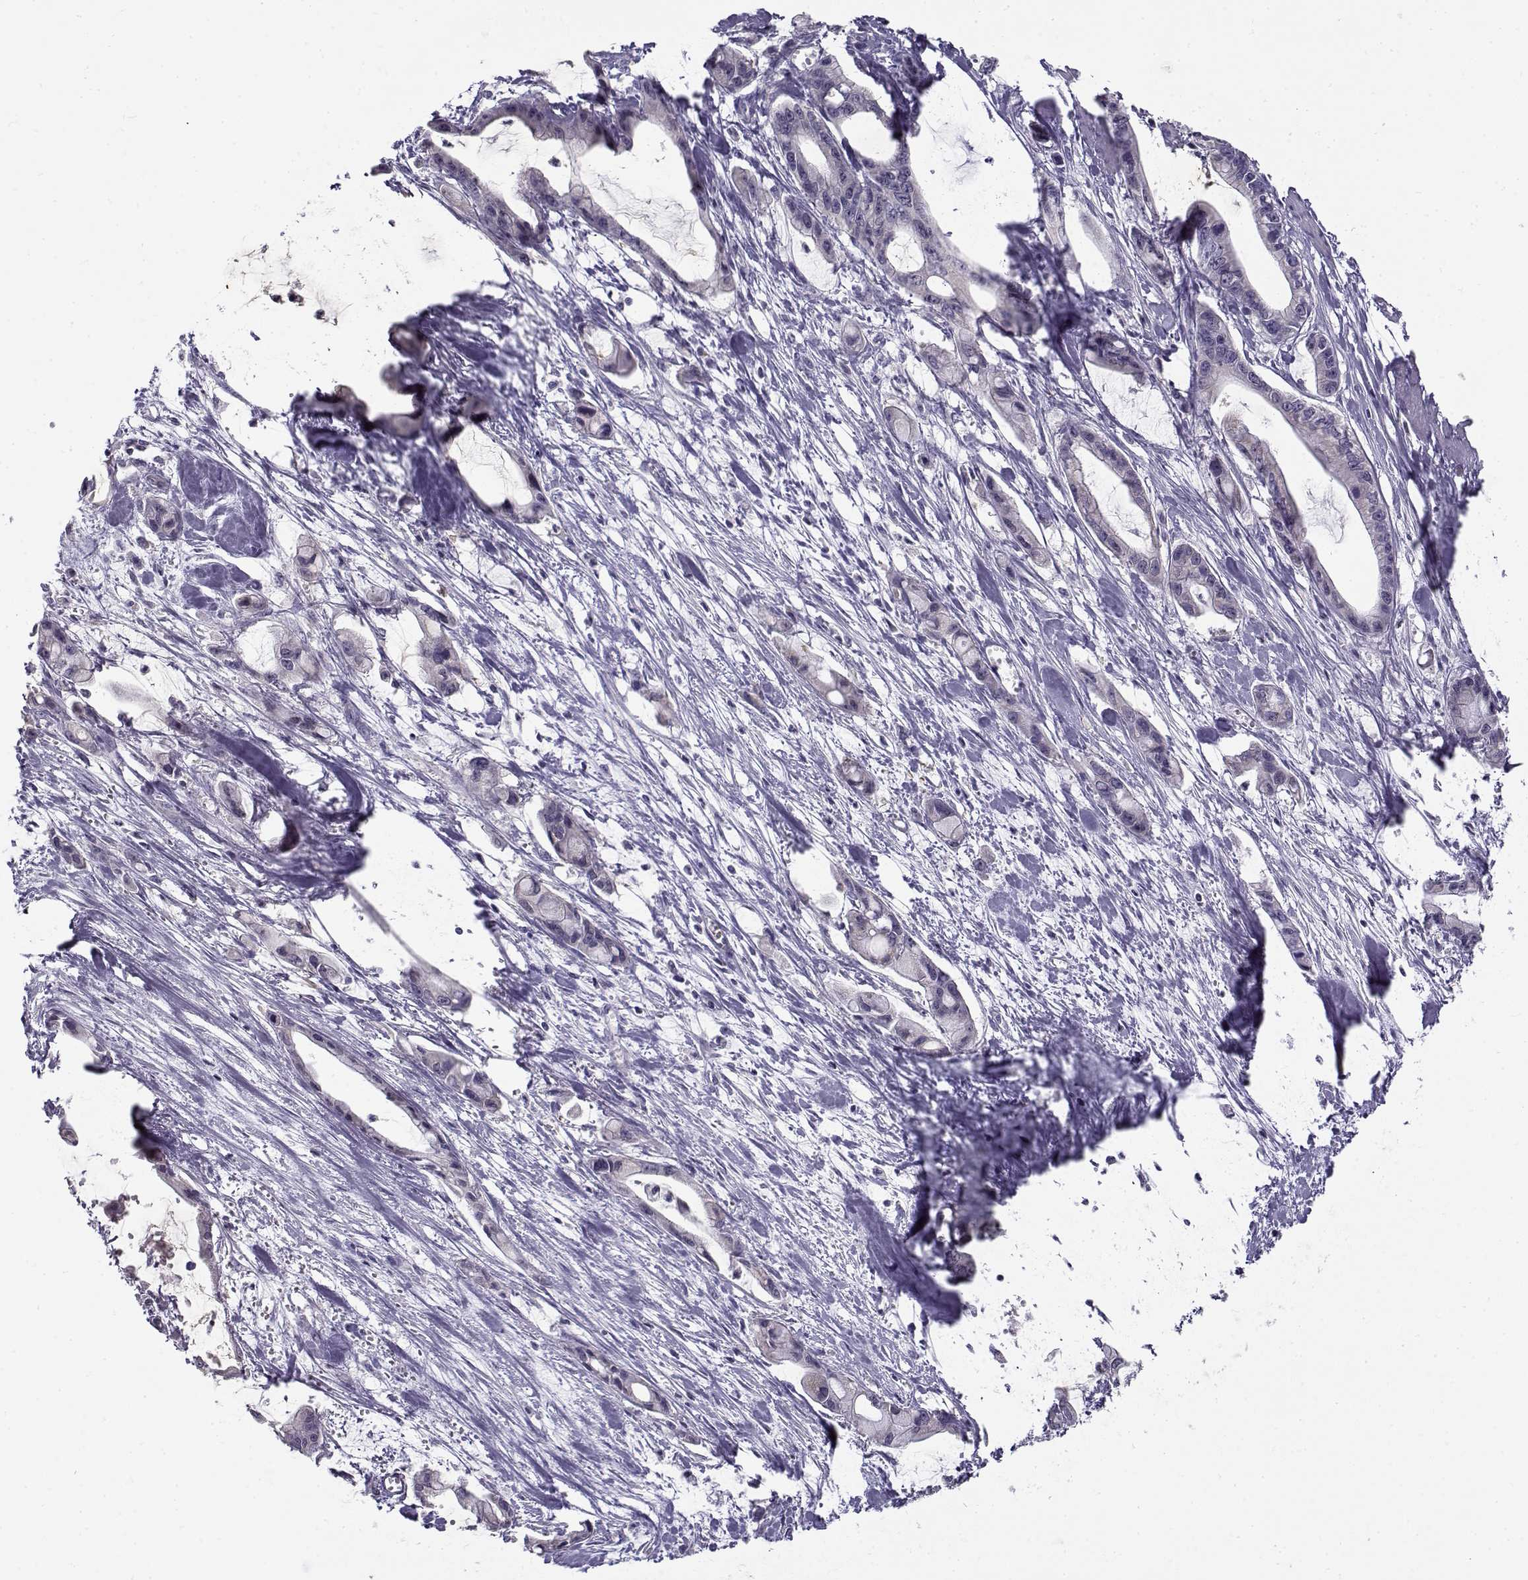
{"staining": {"intensity": "negative", "quantity": "none", "location": "none"}, "tissue": "pancreatic cancer", "cell_type": "Tumor cells", "image_type": "cancer", "snomed": [{"axis": "morphology", "description": "Adenocarcinoma, NOS"}, {"axis": "topography", "description": "Pancreas"}], "caption": "The photomicrograph reveals no significant staining in tumor cells of pancreatic cancer.", "gene": "FEZF1", "patient": {"sex": "male", "age": 48}}